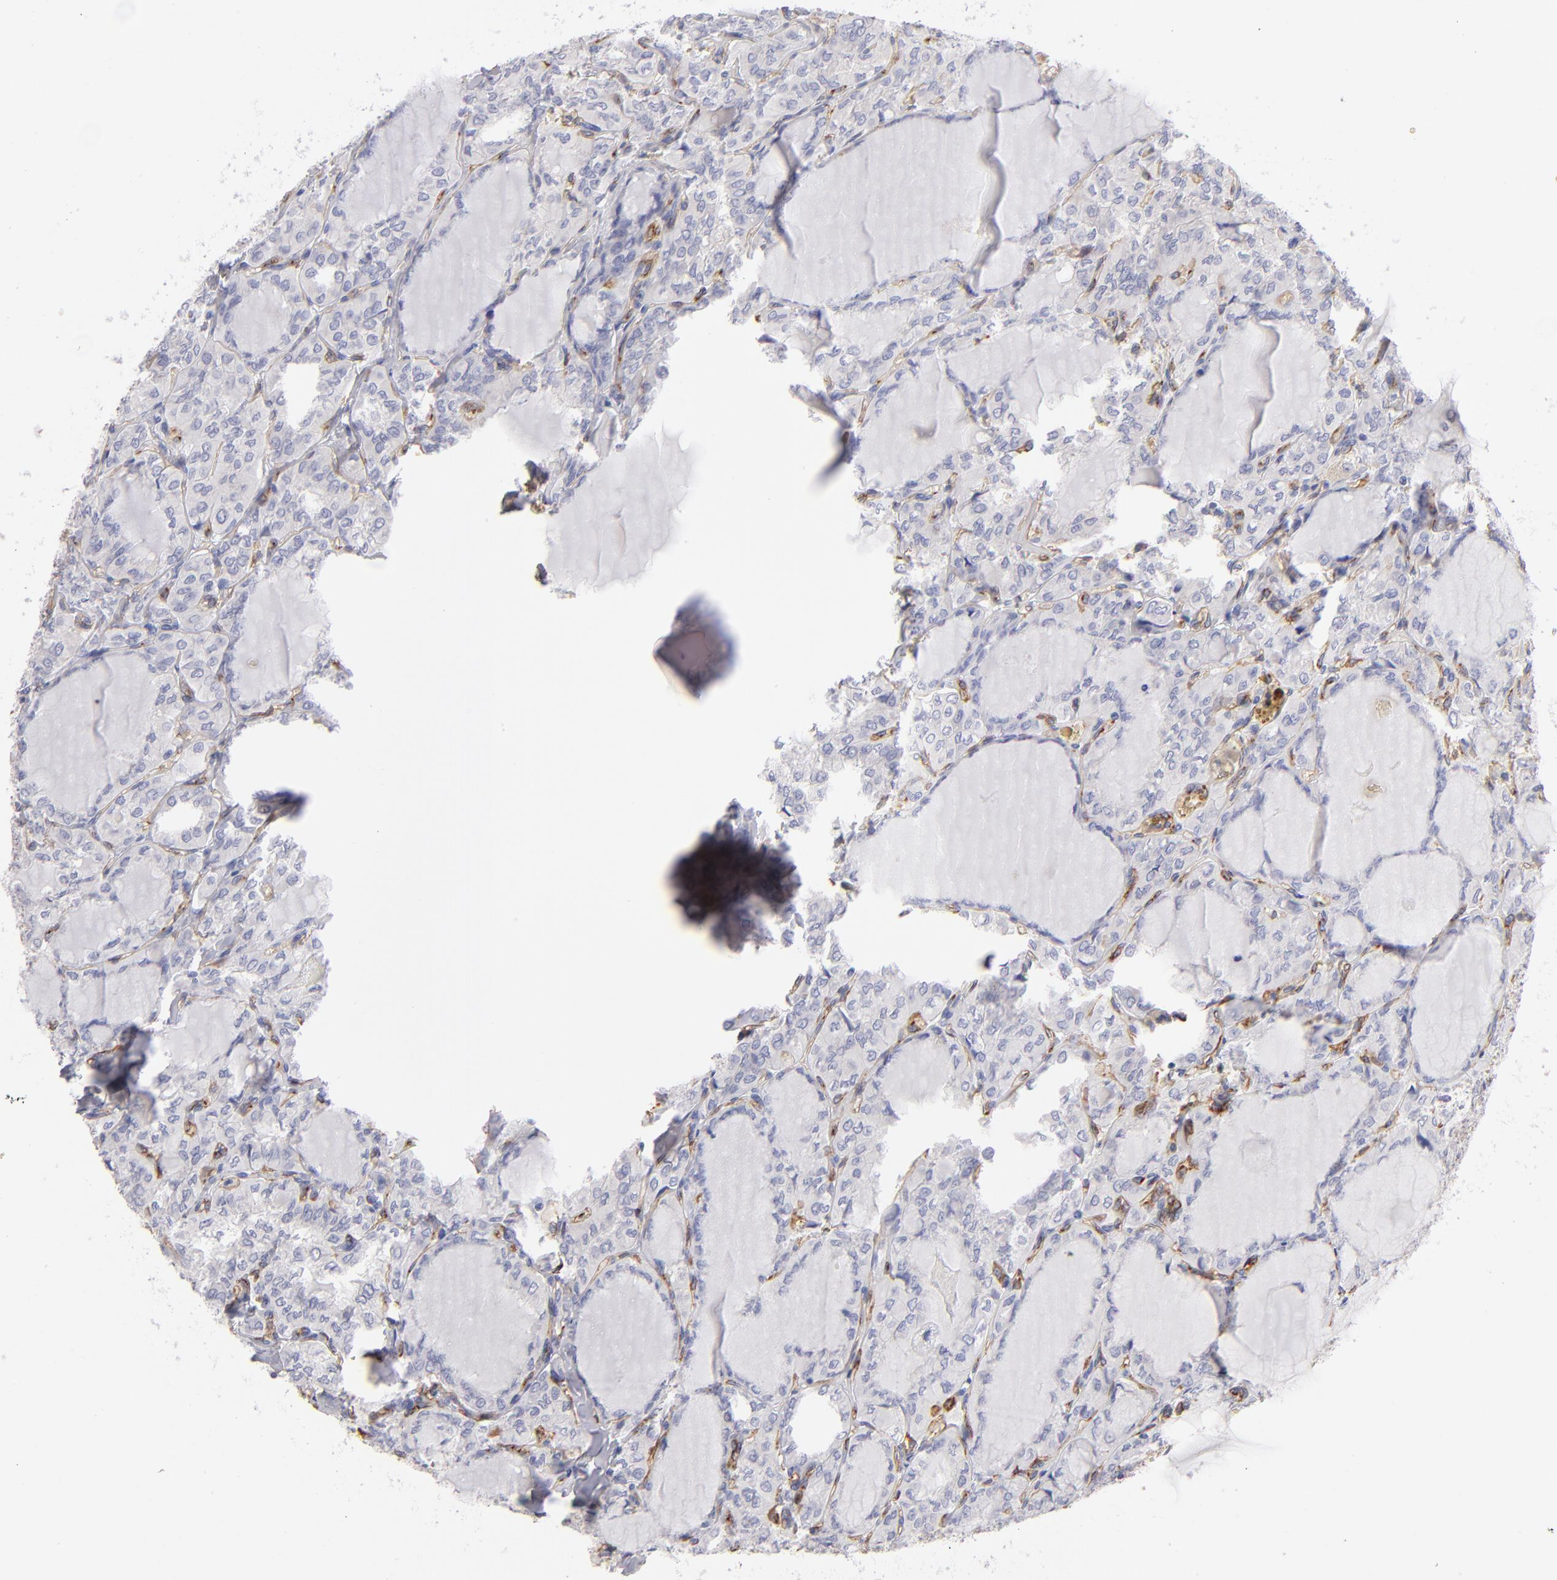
{"staining": {"intensity": "negative", "quantity": "none", "location": "none"}, "tissue": "thyroid cancer", "cell_type": "Tumor cells", "image_type": "cancer", "snomed": [{"axis": "morphology", "description": "Papillary adenocarcinoma, NOS"}, {"axis": "topography", "description": "Thyroid gland"}], "caption": "Photomicrograph shows no protein expression in tumor cells of papillary adenocarcinoma (thyroid) tissue.", "gene": "PLVAP", "patient": {"sex": "male", "age": 20}}